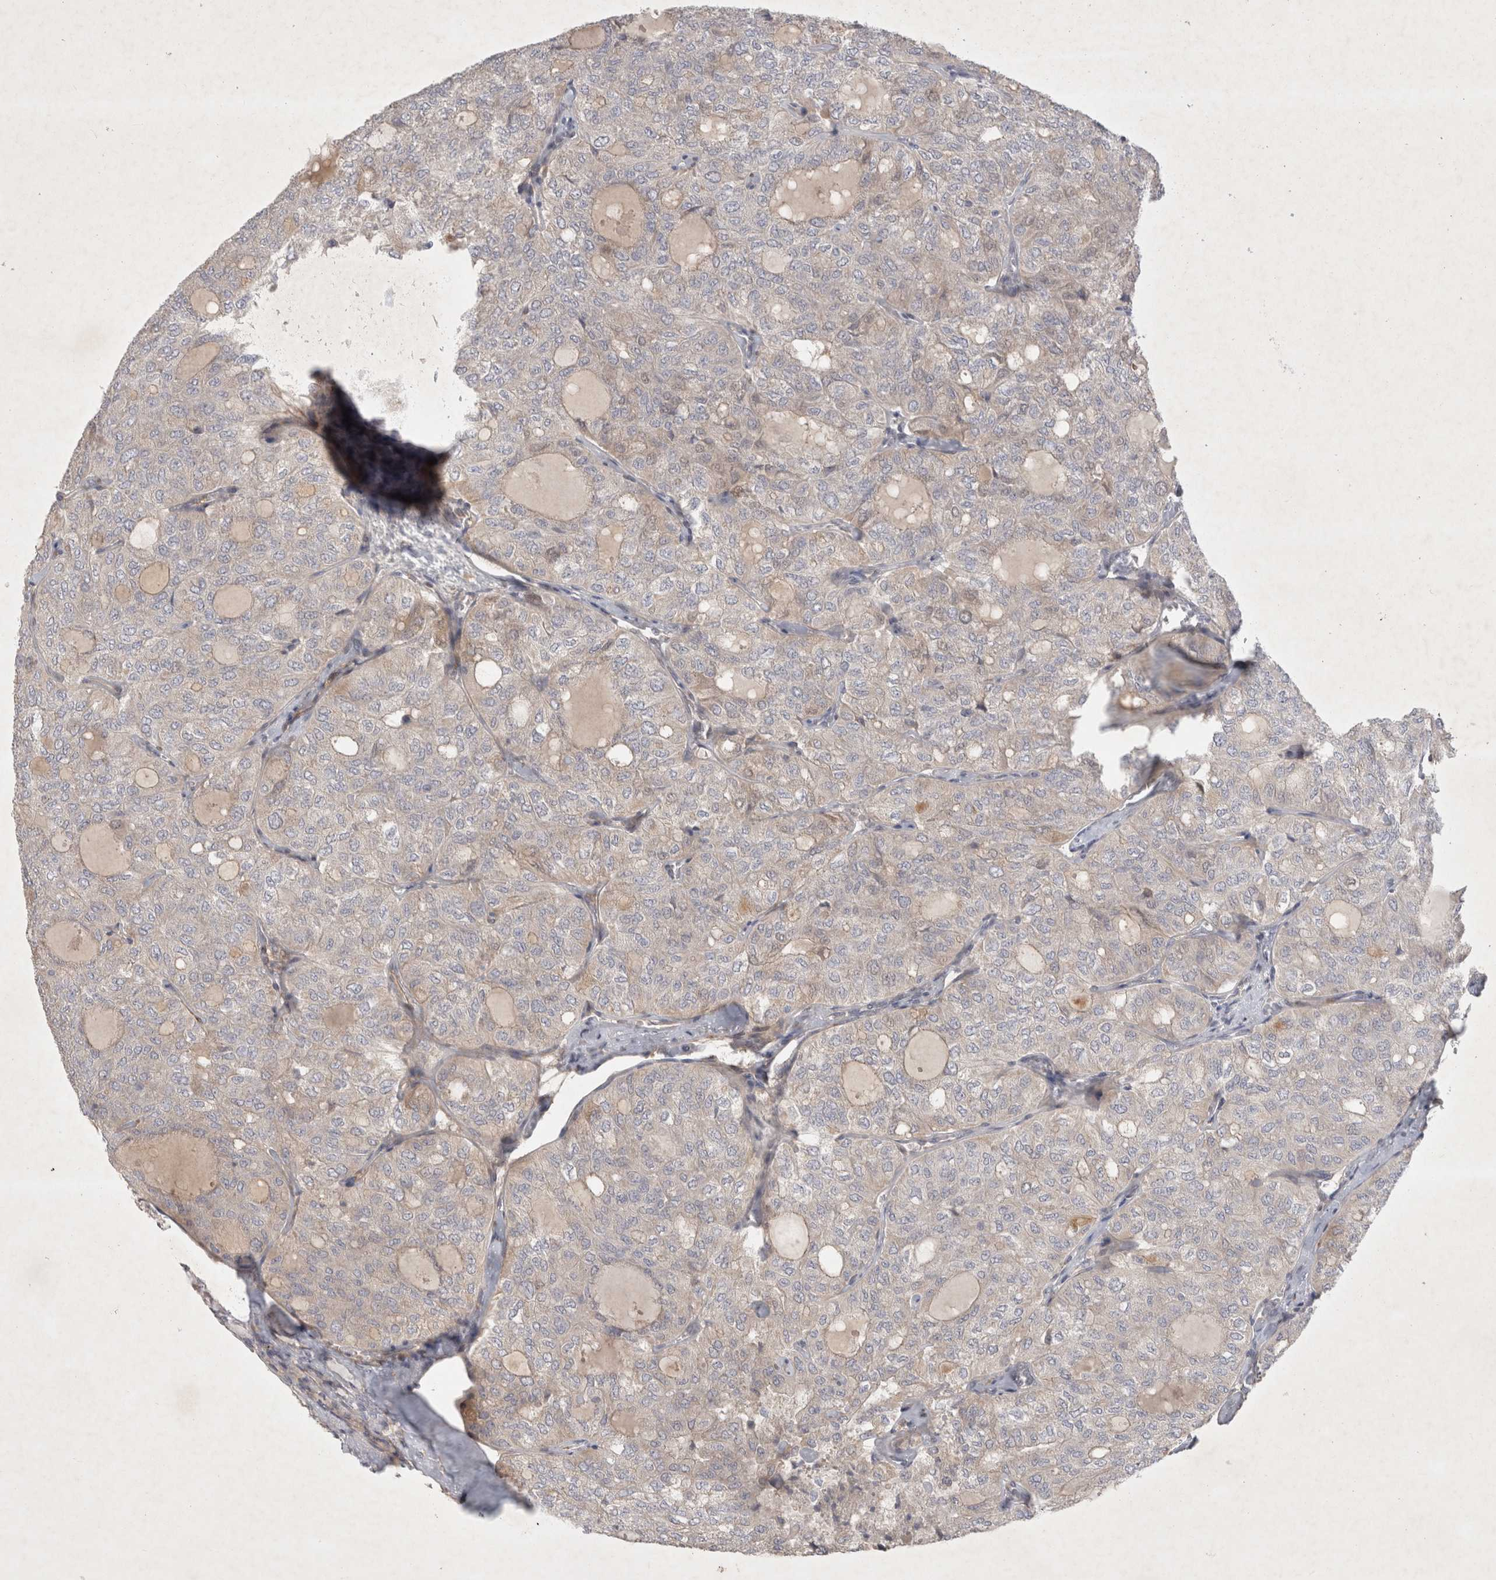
{"staining": {"intensity": "negative", "quantity": "none", "location": "none"}, "tissue": "thyroid cancer", "cell_type": "Tumor cells", "image_type": "cancer", "snomed": [{"axis": "morphology", "description": "Follicular adenoma carcinoma, NOS"}, {"axis": "topography", "description": "Thyroid gland"}], "caption": "Histopathology image shows no significant protein positivity in tumor cells of thyroid follicular adenoma carcinoma.", "gene": "BZW2", "patient": {"sex": "male", "age": 75}}